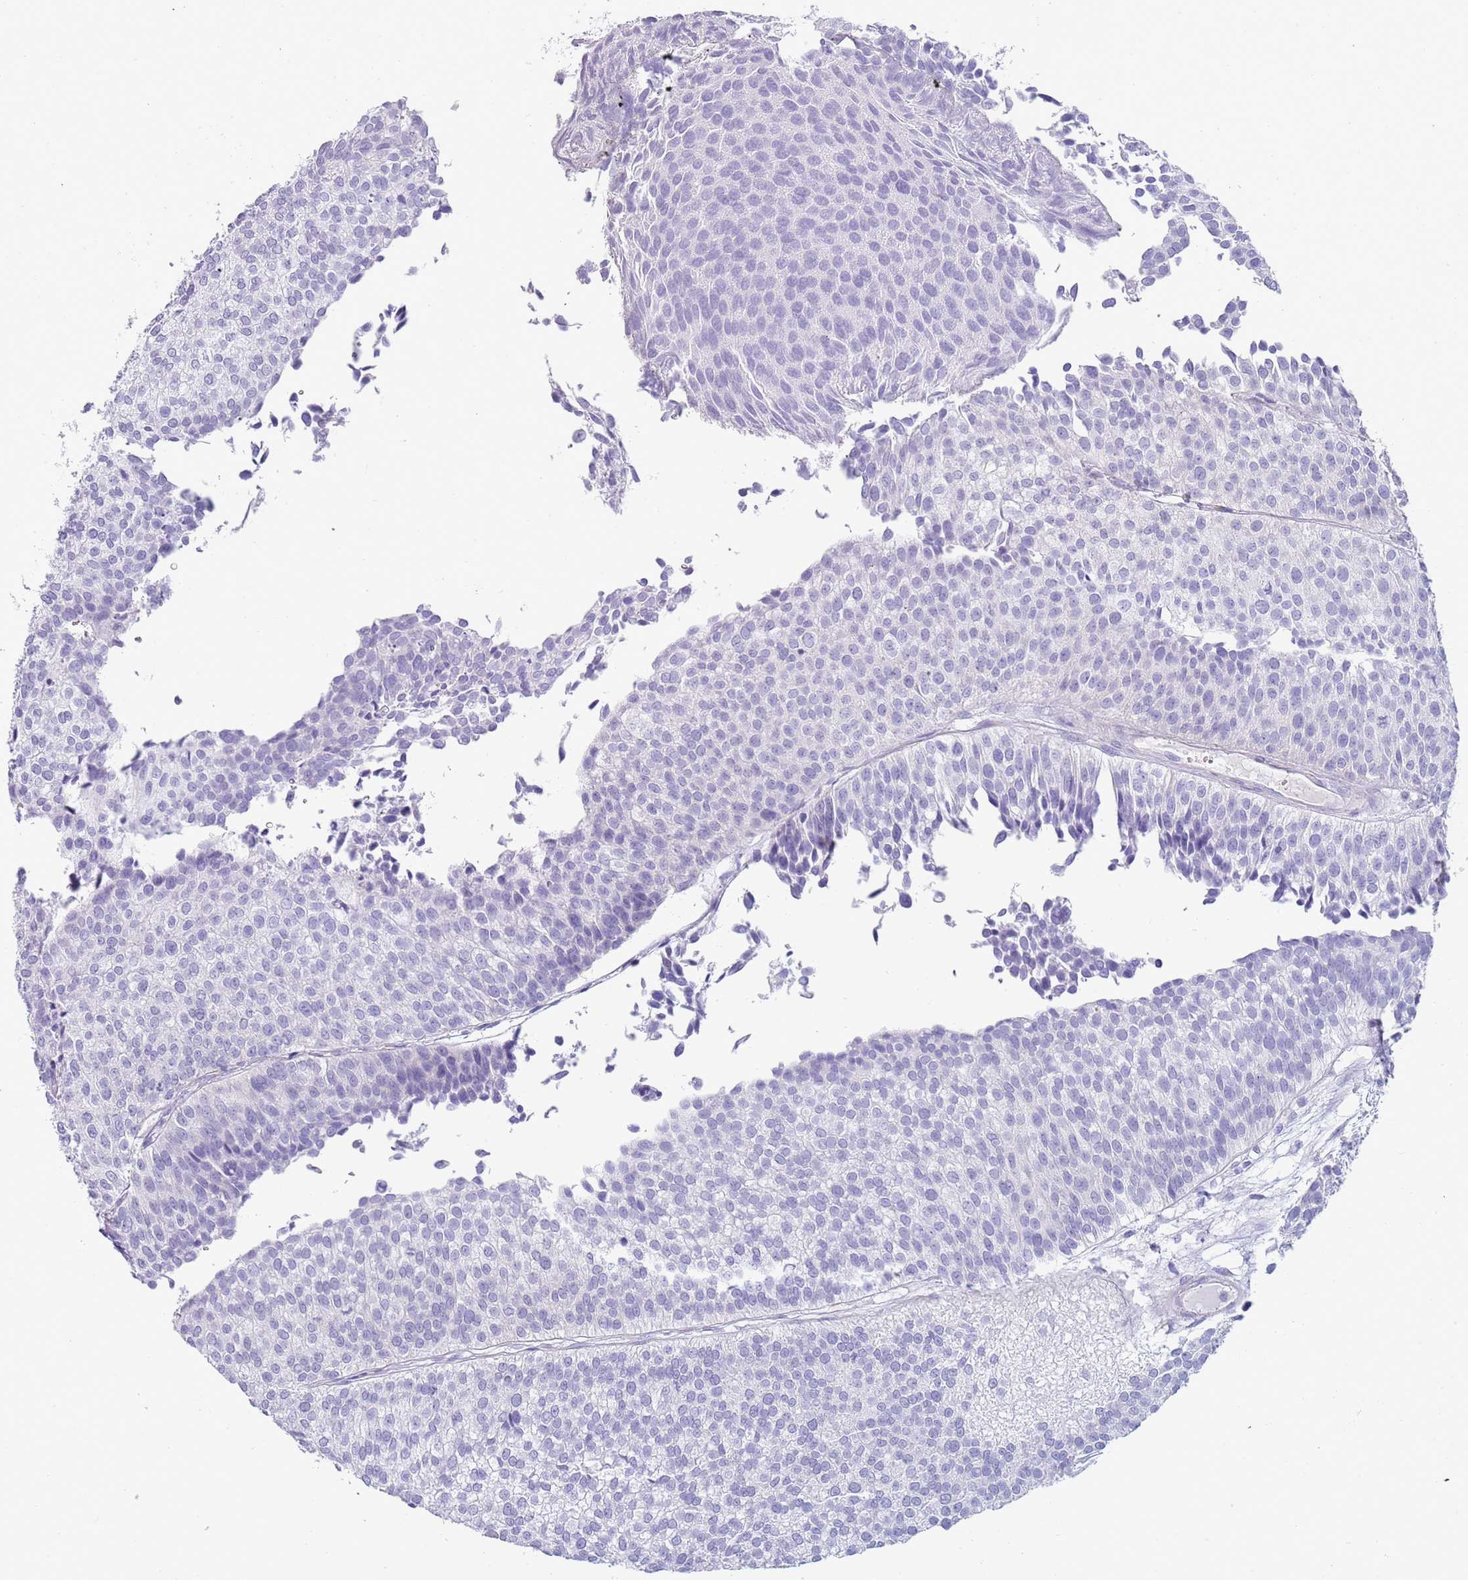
{"staining": {"intensity": "negative", "quantity": "none", "location": "none"}, "tissue": "urothelial cancer", "cell_type": "Tumor cells", "image_type": "cancer", "snomed": [{"axis": "morphology", "description": "Urothelial carcinoma, Low grade"}, {"axis": "topography", "description": "Urinary bladder"}], "caption": "IHC photomicrograph of neoplastic tissue: human low-grade urothelial carcinoma stained with DAB (3,3'-diaminobenzidine) demonstrates no significant protein positivity in tumor cells.", "gene": "NBPF20", "patient": {"sex": "male", "age": 84}}